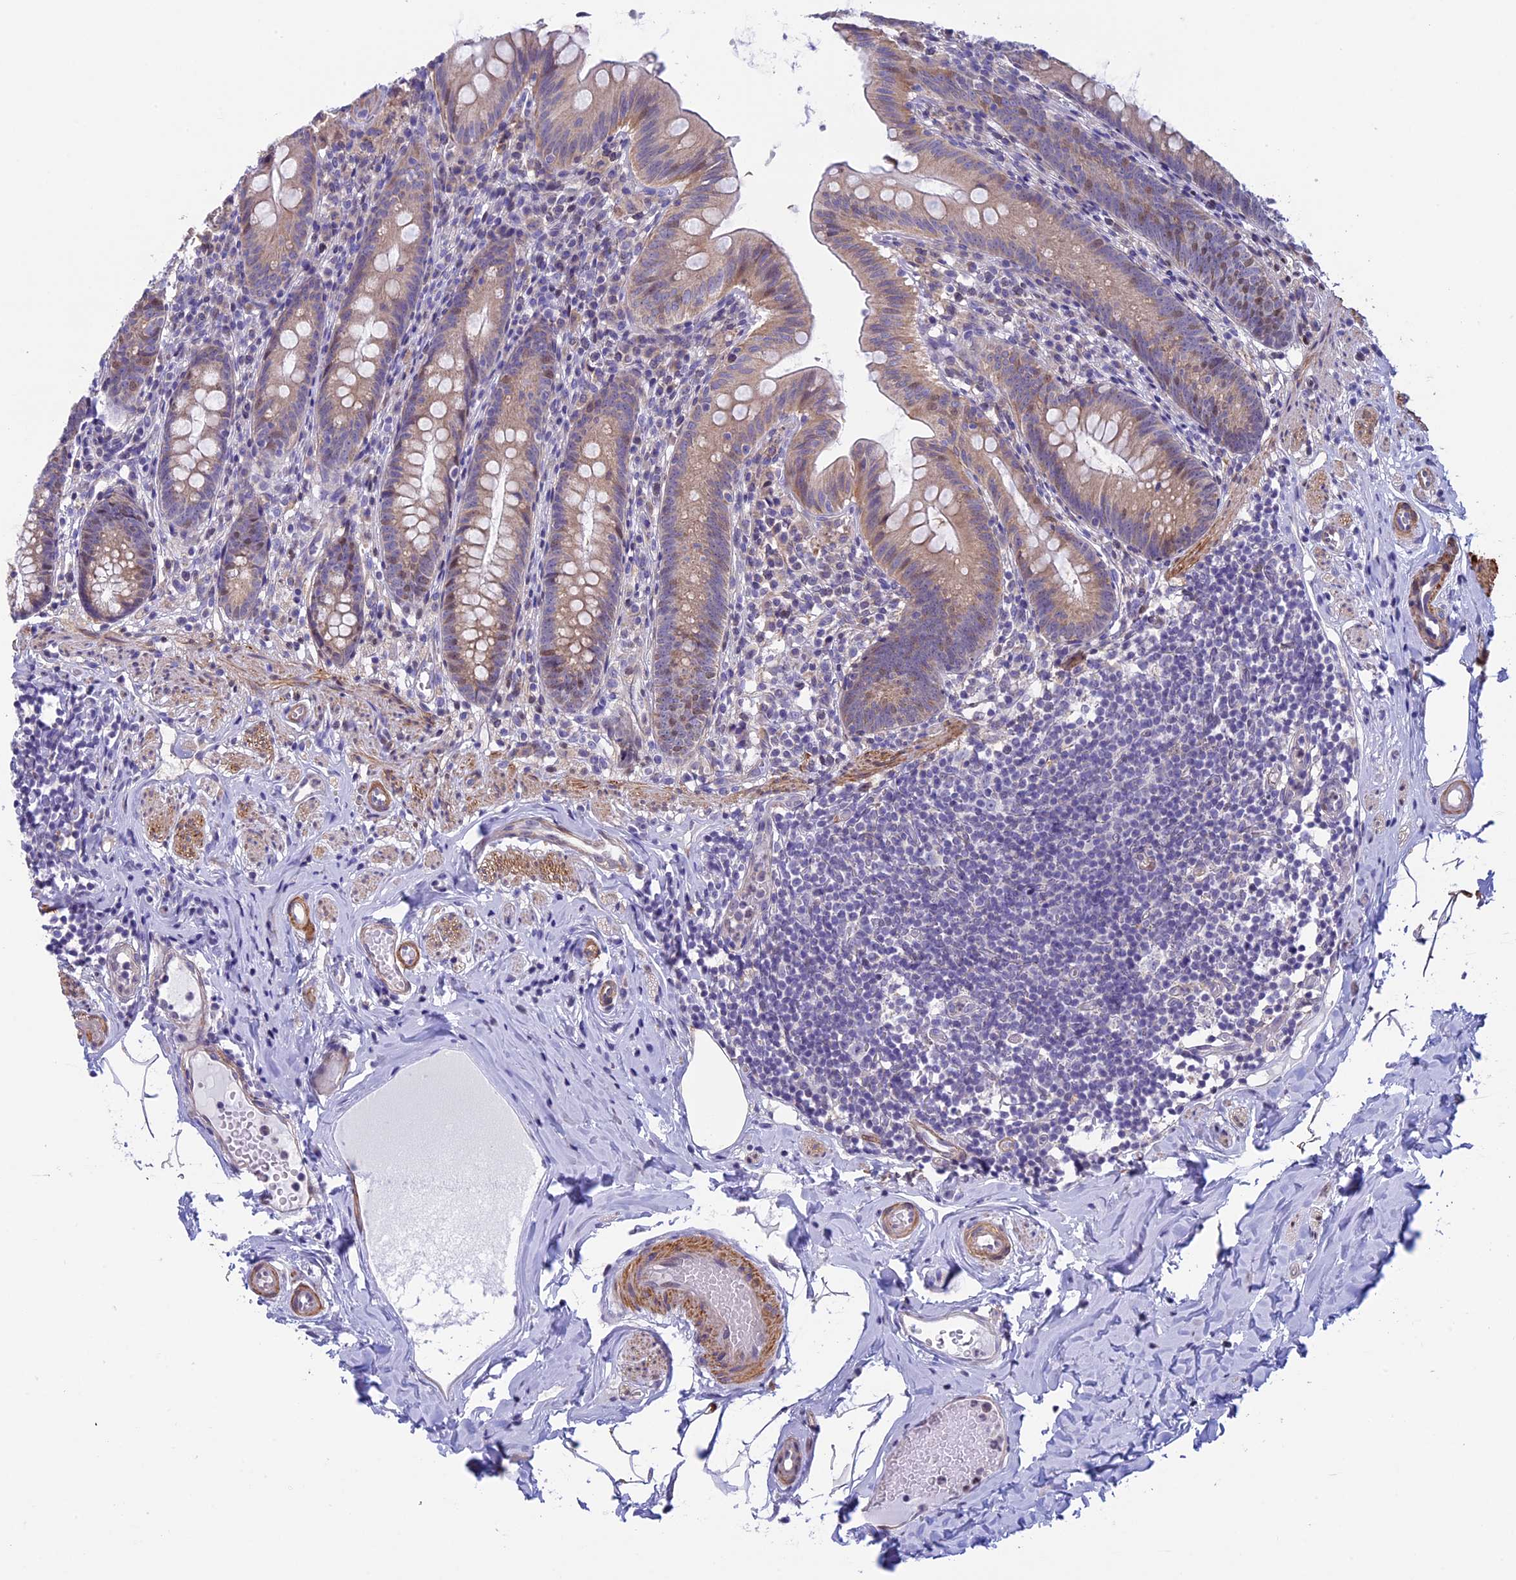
{"staining": {"intensity": "weak", "quantity": "25%-75%", "location": "cytoplasmic/membranous"}, "tissue": "appendix", "cell_type": "Glandular cells", "image_type": "normal", "snomed": [{"axis": "morphology", "description": "Normal tissue, NOS"}, {"axis": "topography", "description": "Appendix"}], "caption": "Human appendix stained with a brown dye shows weak cytoplasmic/membranous positive staining in about 25%-75% of glandular cells.", "gene": "IGSF6", "patient": {"sex": "male", "age": 55}}